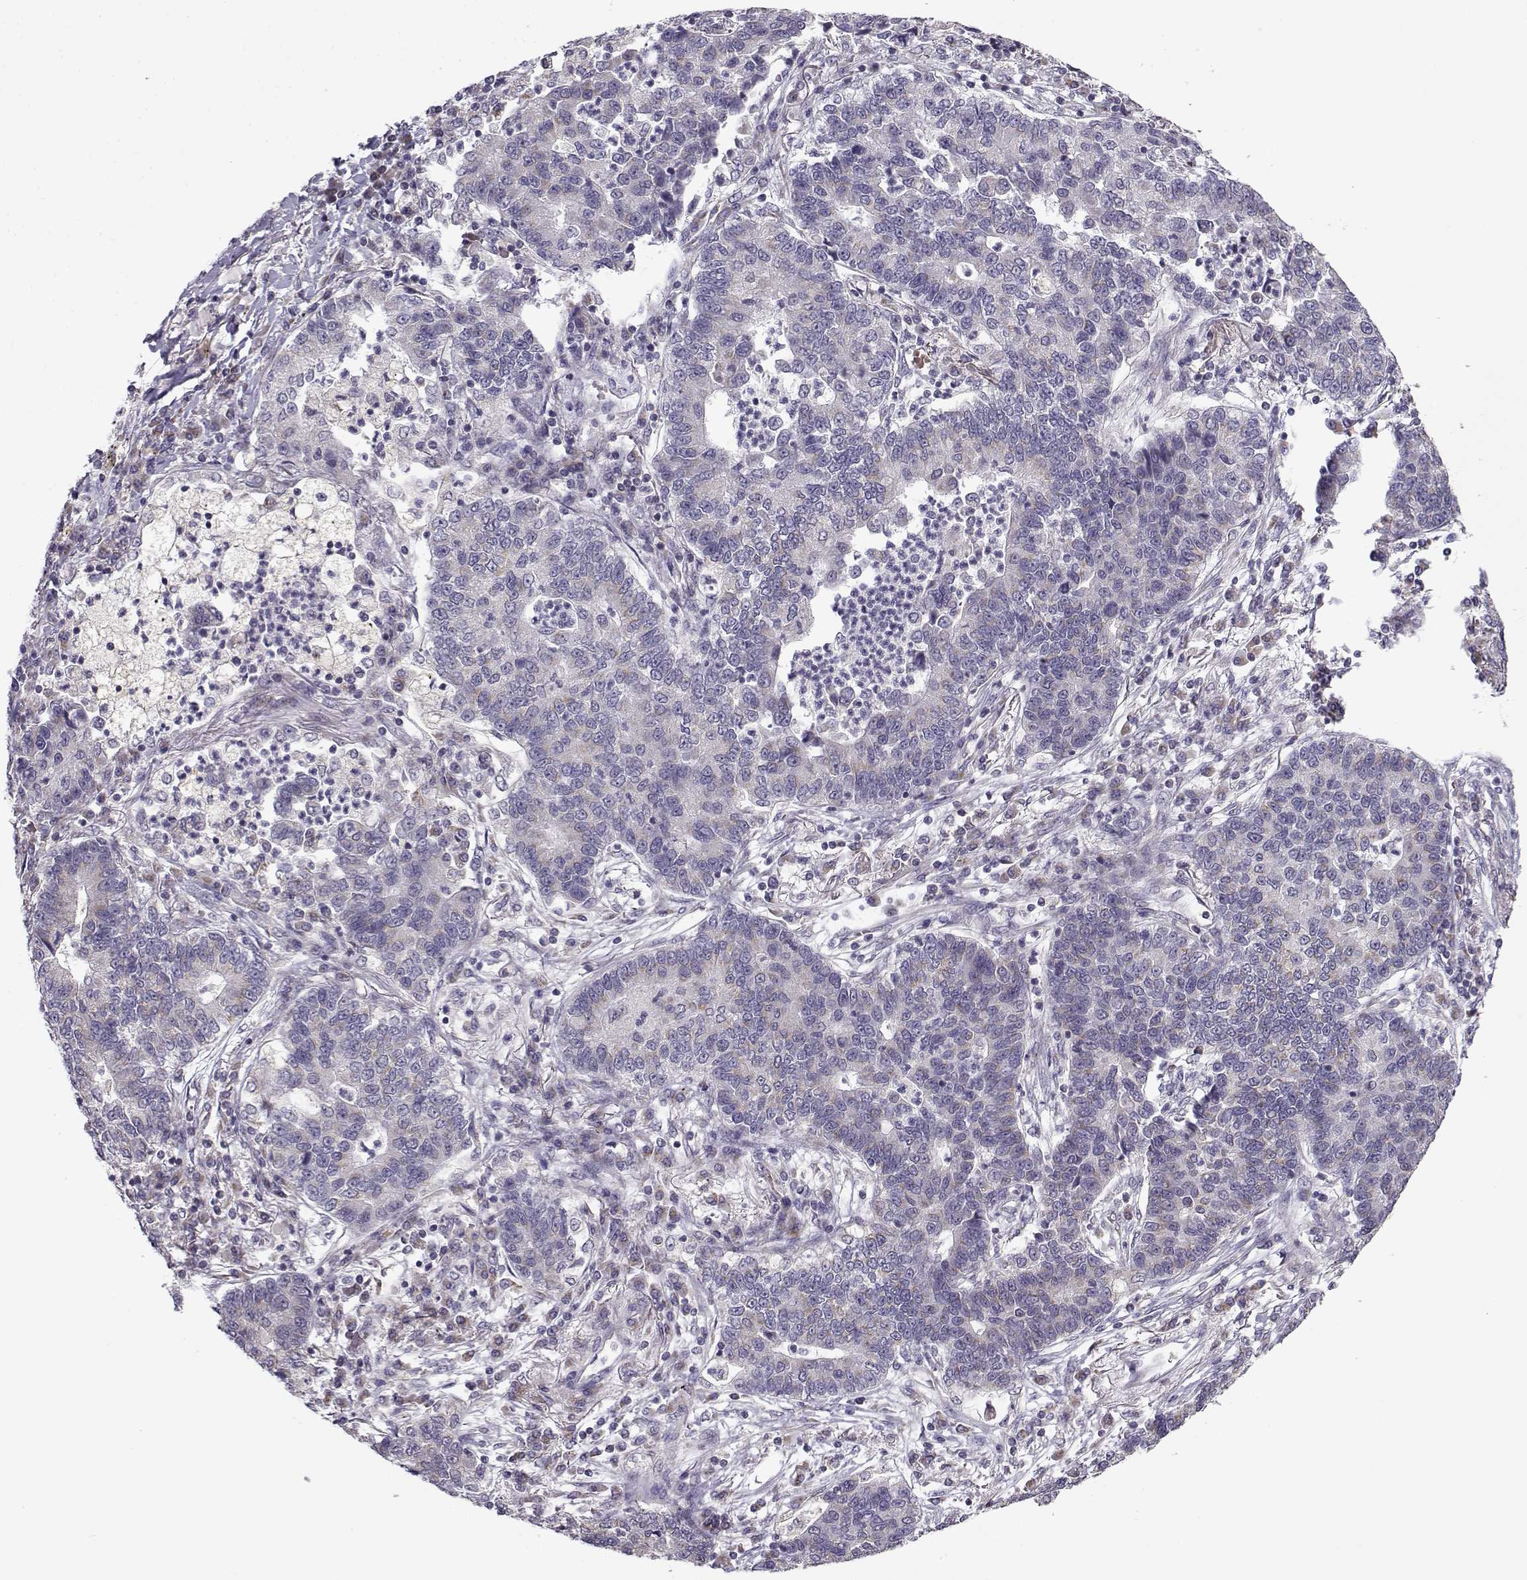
{"staining": {"intensity": "weak", "quantity": "<25%", "location": "cytoplasmic/membranous"}, "tissue": "lung cancer", "cell_type": "Tumor cells", "image_type": "cancer", "snomed": [{"axis": "morphology", "description": "Adenocarcinoma, NOS"}, {"axis": "topography", "description": "Lung"}], "caption": "The image exhibits no significant positivity in tumor cells of lung adenocarcinoma. The staining is performed using DAB (3,3'-diaminobenzidine) brown chromogen with nuclei counter-stained in using hematoxylin.", "gene": "SLC4A5", "patient": {"sex": "female", "age": 57}}